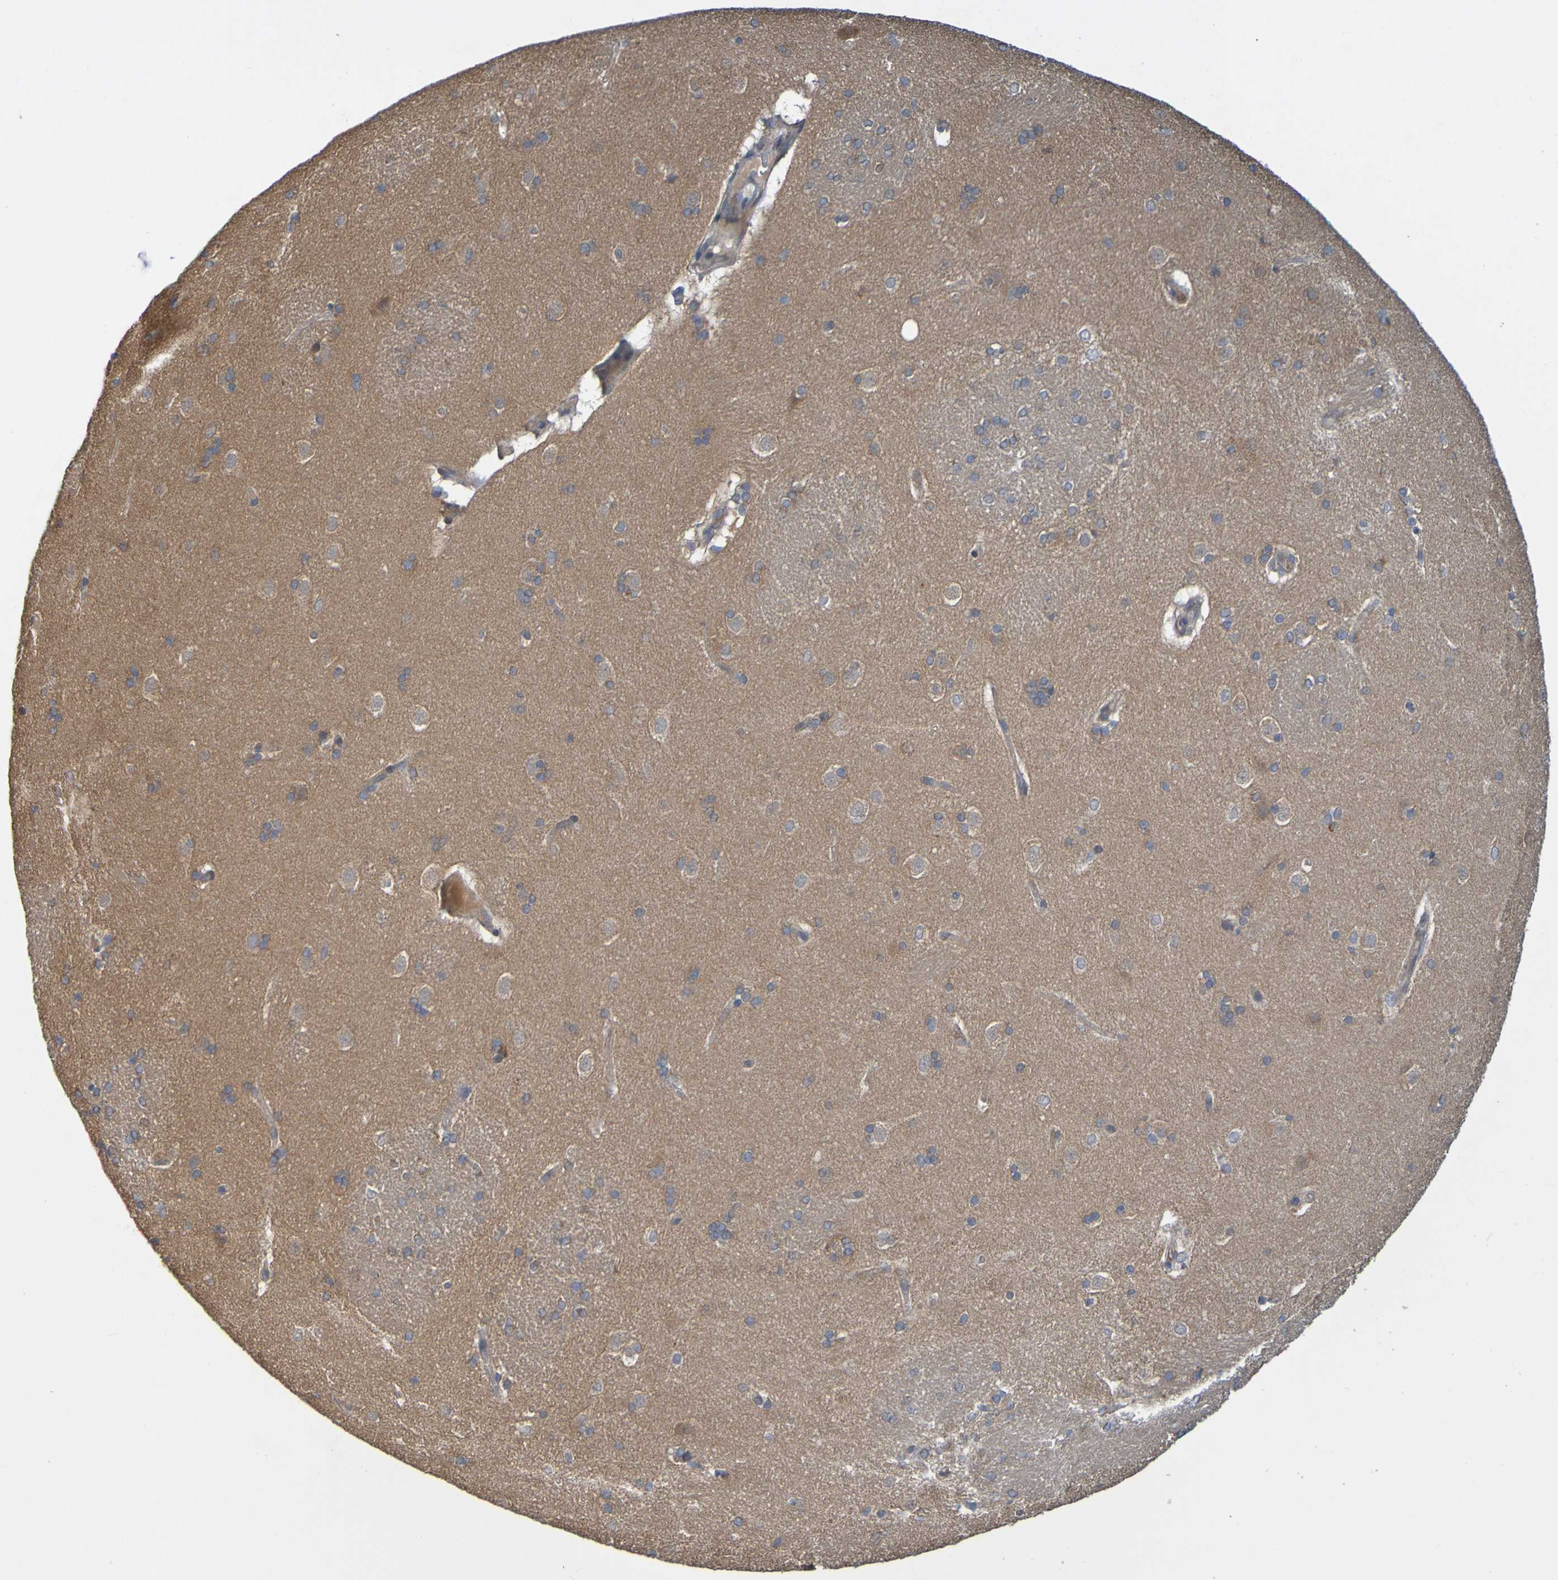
{"staining": {"intensity": "weak", "quantity": "<25%", "location": "cytoplasmic/membranous"}, "tissue": "caudate", "cell_type": "Glial cells", "image_type": "normal", "snomed": [{"axis": "morphology", "description": "Normal tissue, NOS"}, {"axis": "topography", "description": "Lateral ventricle wall"}], "caption": "Protein analysis of benign caudate shows no significant staining in glial cells.", "gene": "NAV2", "patient": {"sex": "female", "age": 19}}